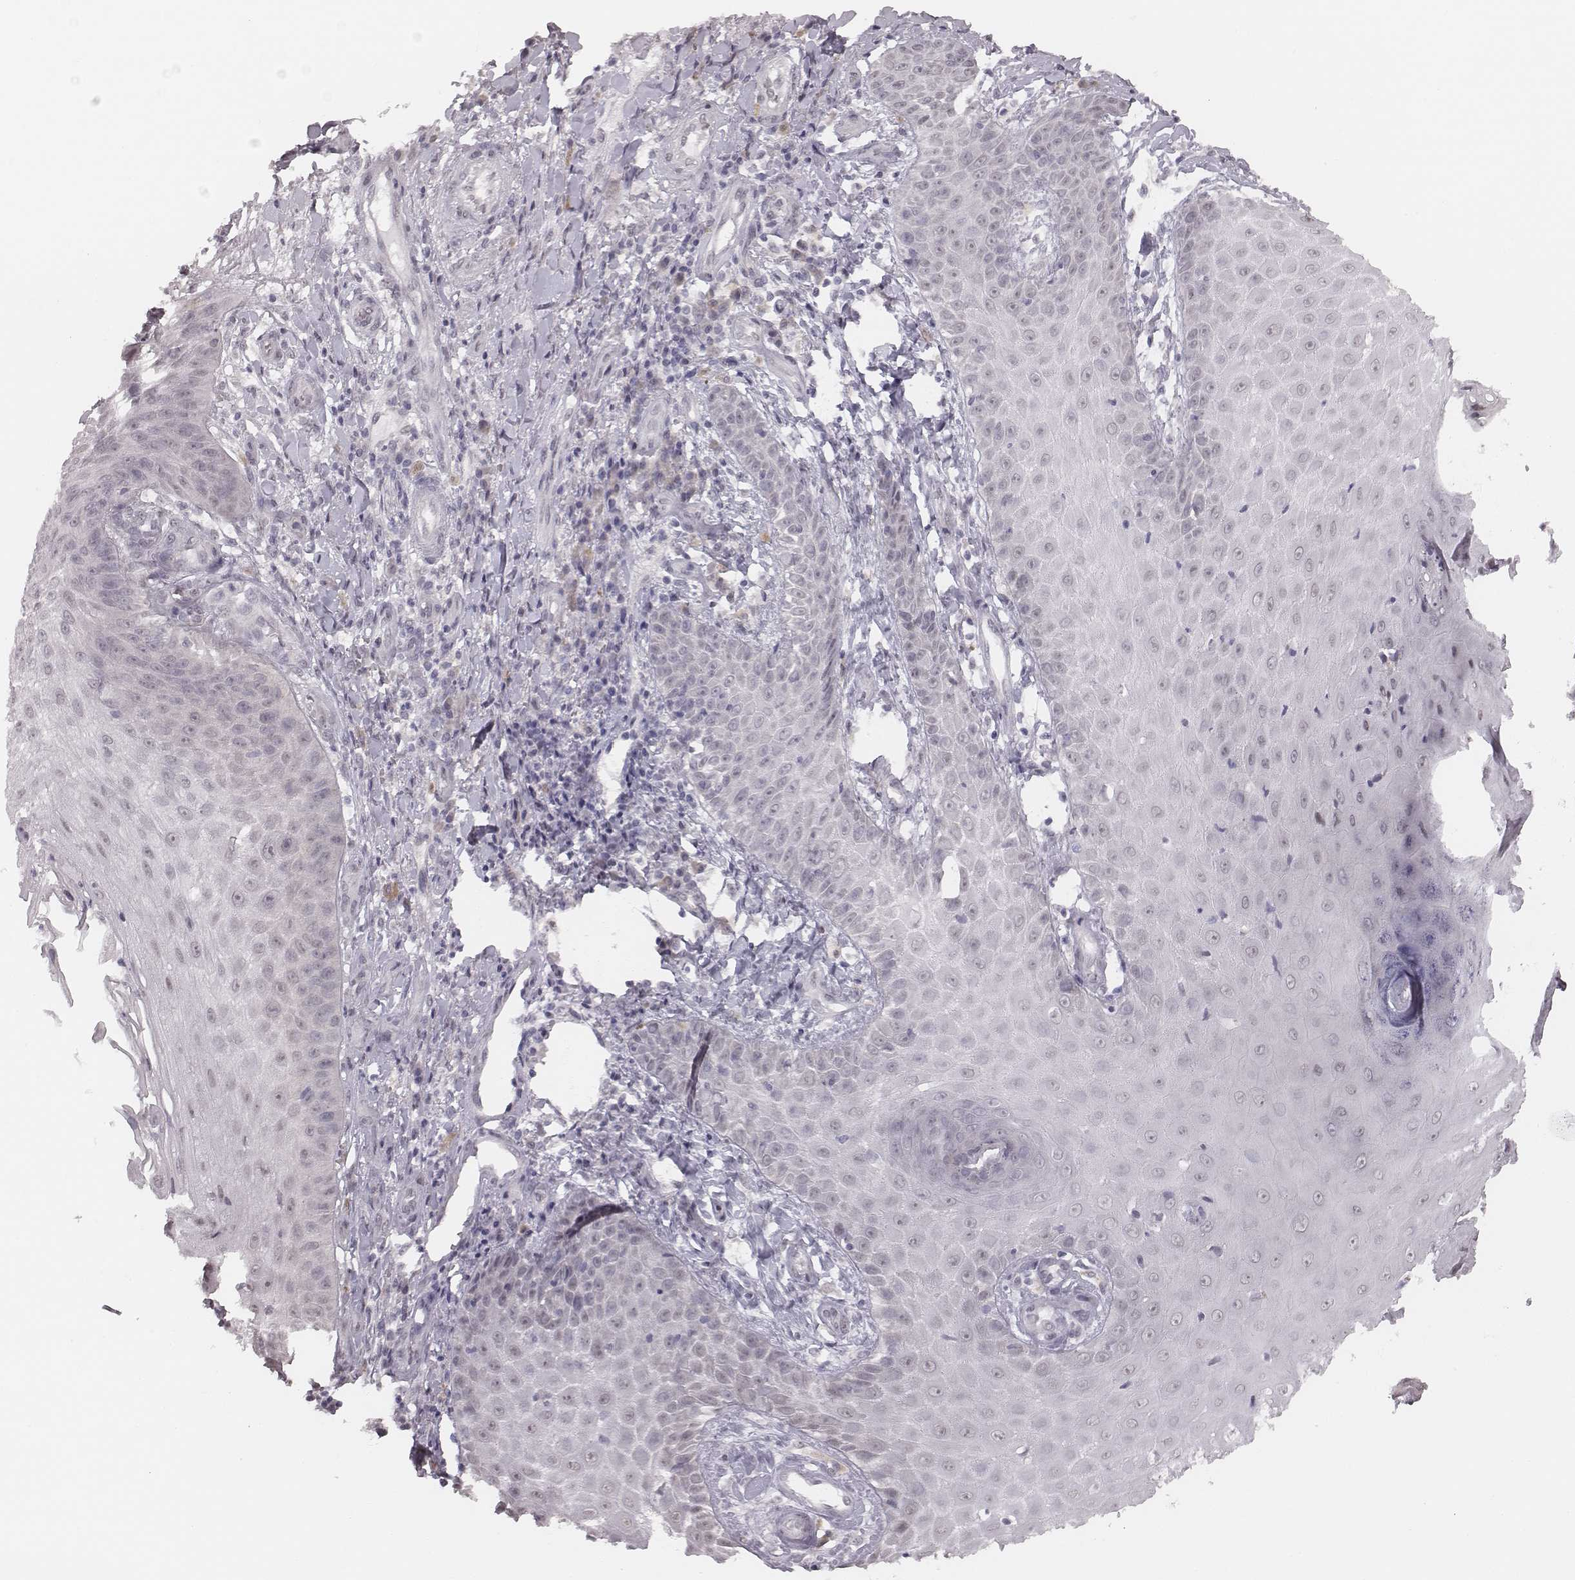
{"staining": {"intensity": "negative", "quantity": "none", "location": "none"}, "tissue": "skin cancer", "cell_type": "Tumor cells", "image_type": "cancer", "snomed": [{"axis": "morphology", "description": "Squamous cell carcinoma, NOS"}, {"axis": "topography", "description": "Skin"}], "caption": "High magnification brightfield microscopy of squamous cell carcinoma (skin) stained with DAB (brown) and counterstained with hematoxylin (blue): tumor cells show no significant staining. Brightfield microscopy of IHC stained with DAB (brown) and hematoxylin (blue), captured at high magnification.", "gene": "RPGRIP1", "patient": {"sex": "male", "age": 70}}